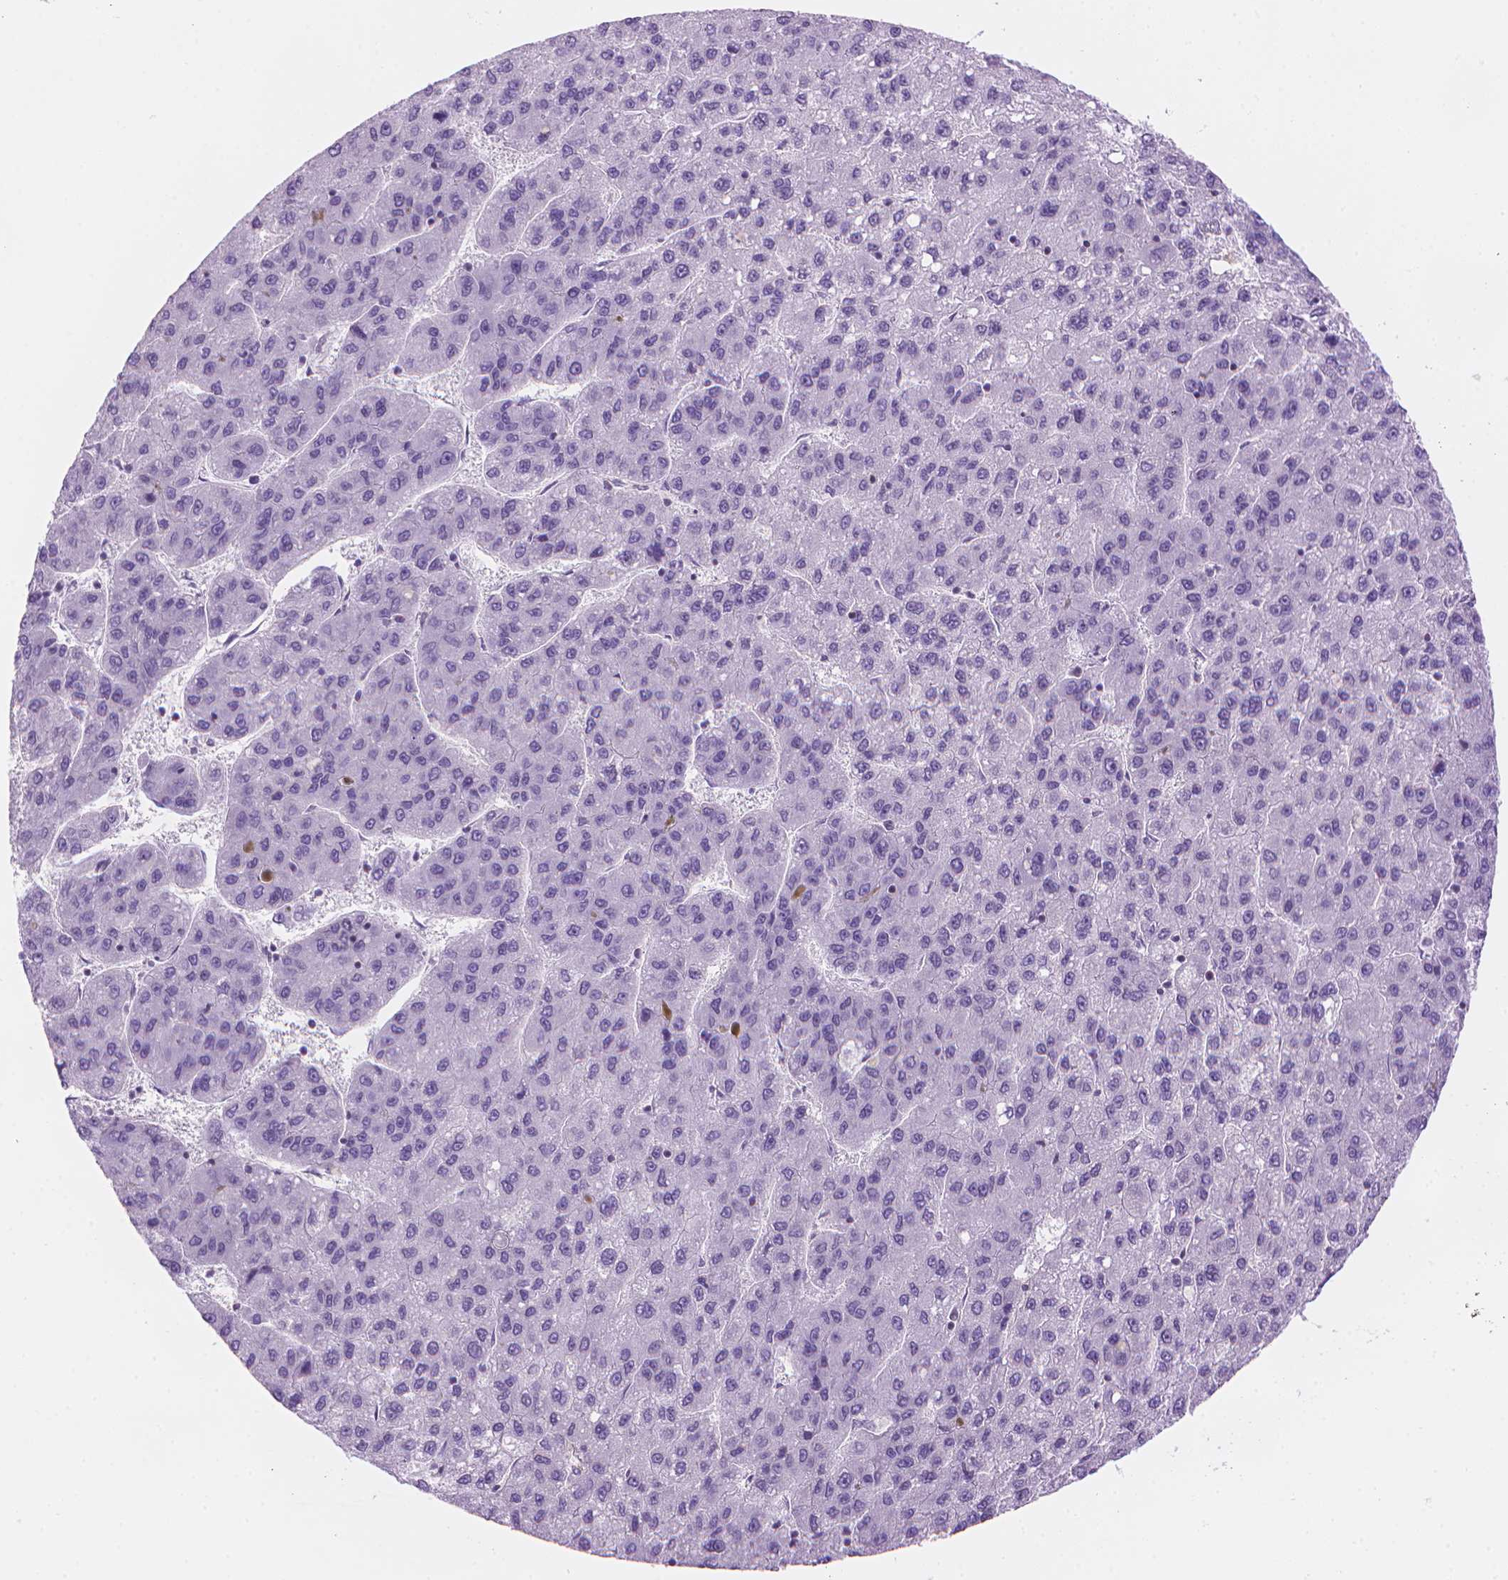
{"staining": {"intensity": "negative", "quantity": "none", "location": "none"}, "tissue": "liver cancer", "cell_type": "Tumor cells", "image_type": "cancer", "snomed": [{"axis": "morphology", "description": "Carcinoma, Hepatocellular, NOS"}, {"axis": "topography", "description": "Liver"}], "caption": "An immunohistochemistry histopathology image of hepatocellular carcinoma (liver) is shown. There is no staining in tumor cells of hepatocellular carcinoma (liver).", "gene": "TMEM184A", "patient": {"sex": "female", "age": 82}}